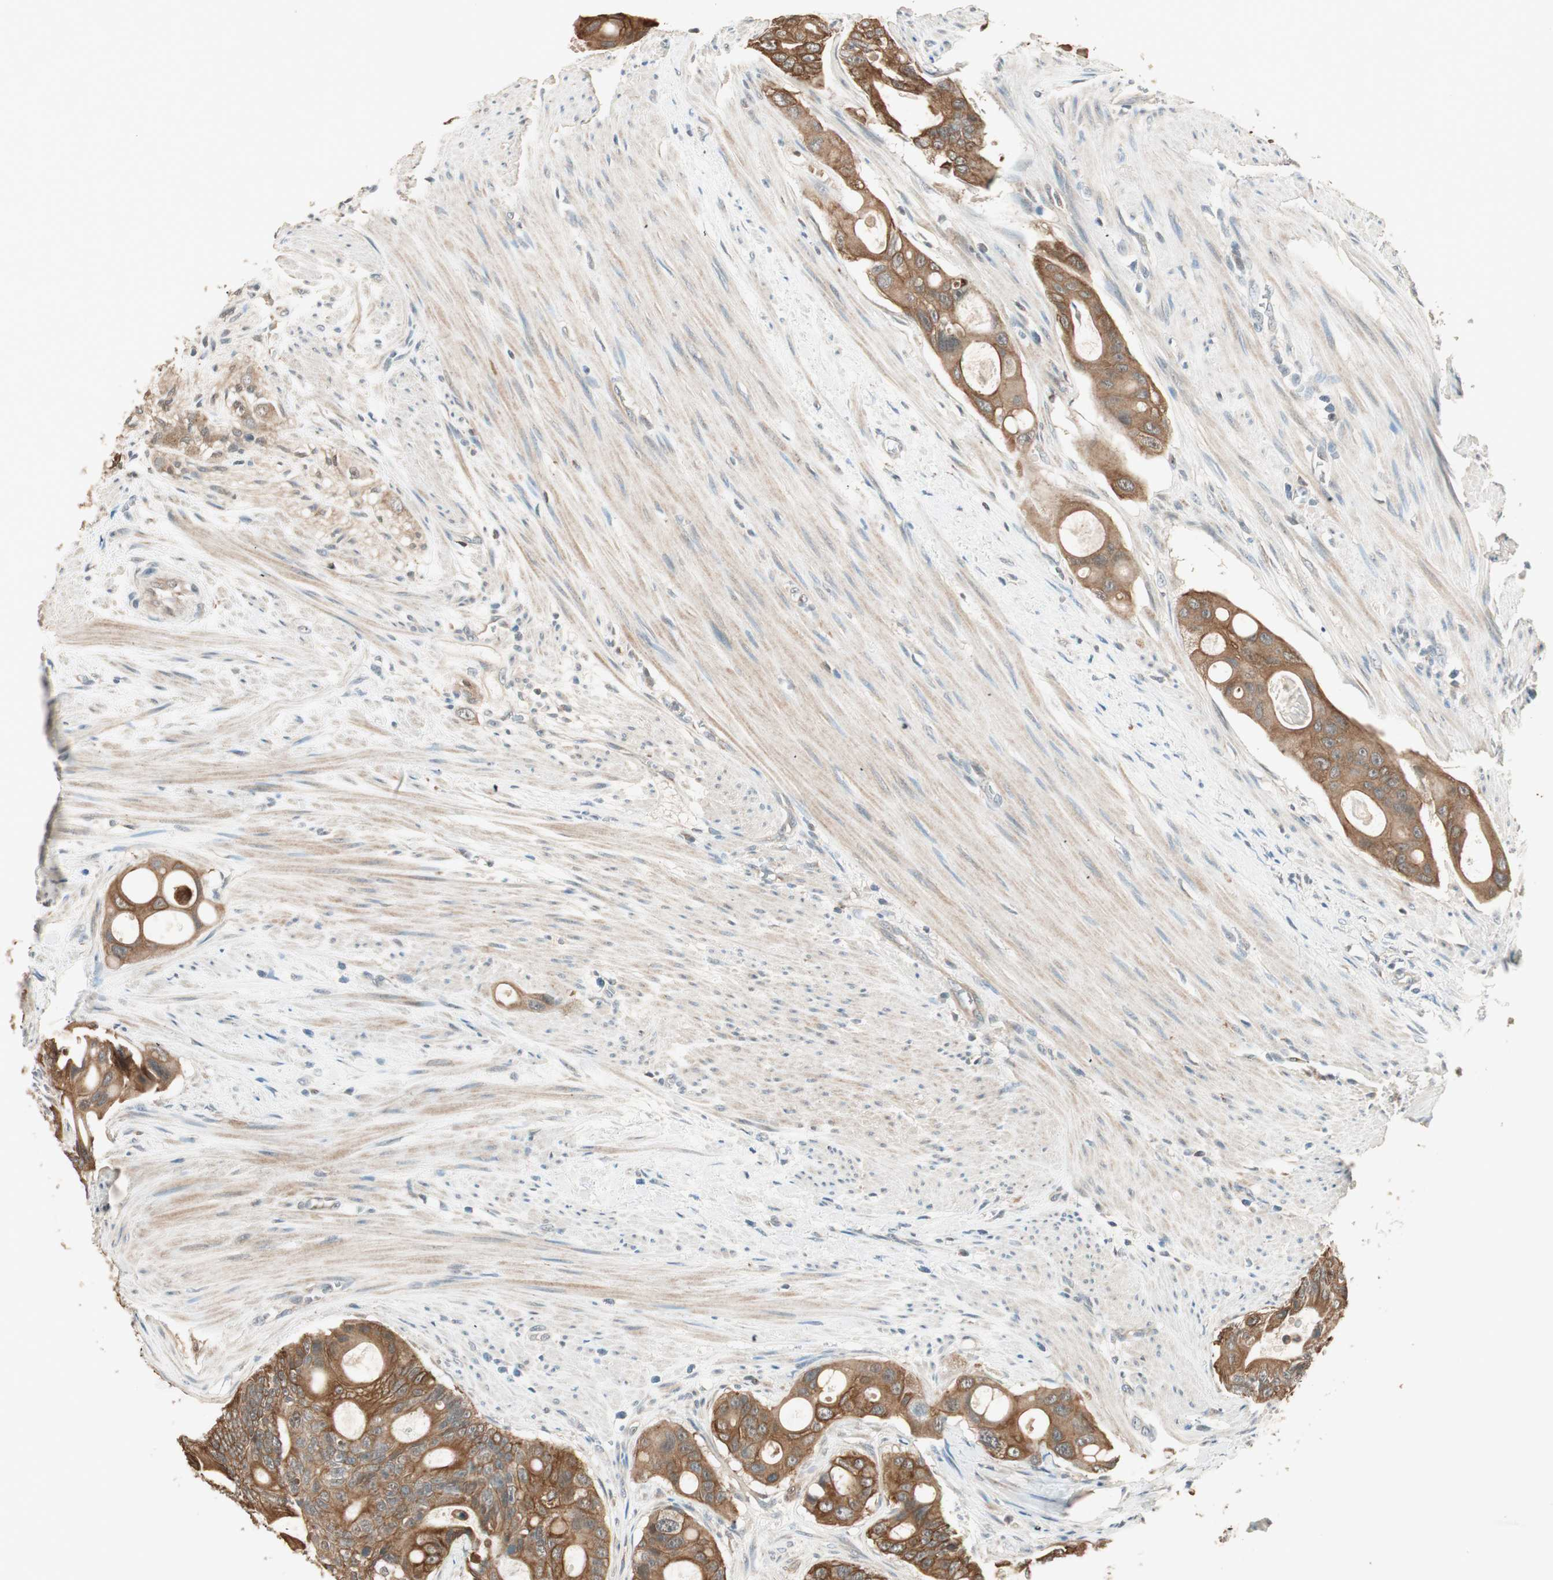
{"staining": {"intensity": "moderate", "quantity": ">75%", "location": "cytoplasmic/membranous"}, "tissue": "colorectal cancer", "cell_type": "Tumor cells", "image_type": "cancer", "snomed": [{"axis": "morphology", "description": "Adenocarcinoma, NOS"}, {"axis": "topography", "description": "Colon"}], "caption": "A medium amount of moderate cytoplasmic/membranous expression is seen in approximately >75% of tumor cells in colorectal adenocarcinoma tissue. The protein is stained brown, and the nuclei are stained in blue (DAB (3,3'-diaminobenzidine) IHC with brightfield microscopy, high magnification).", "gene": "TRIM21", "patient": {"sex": "female", "age": 57}}